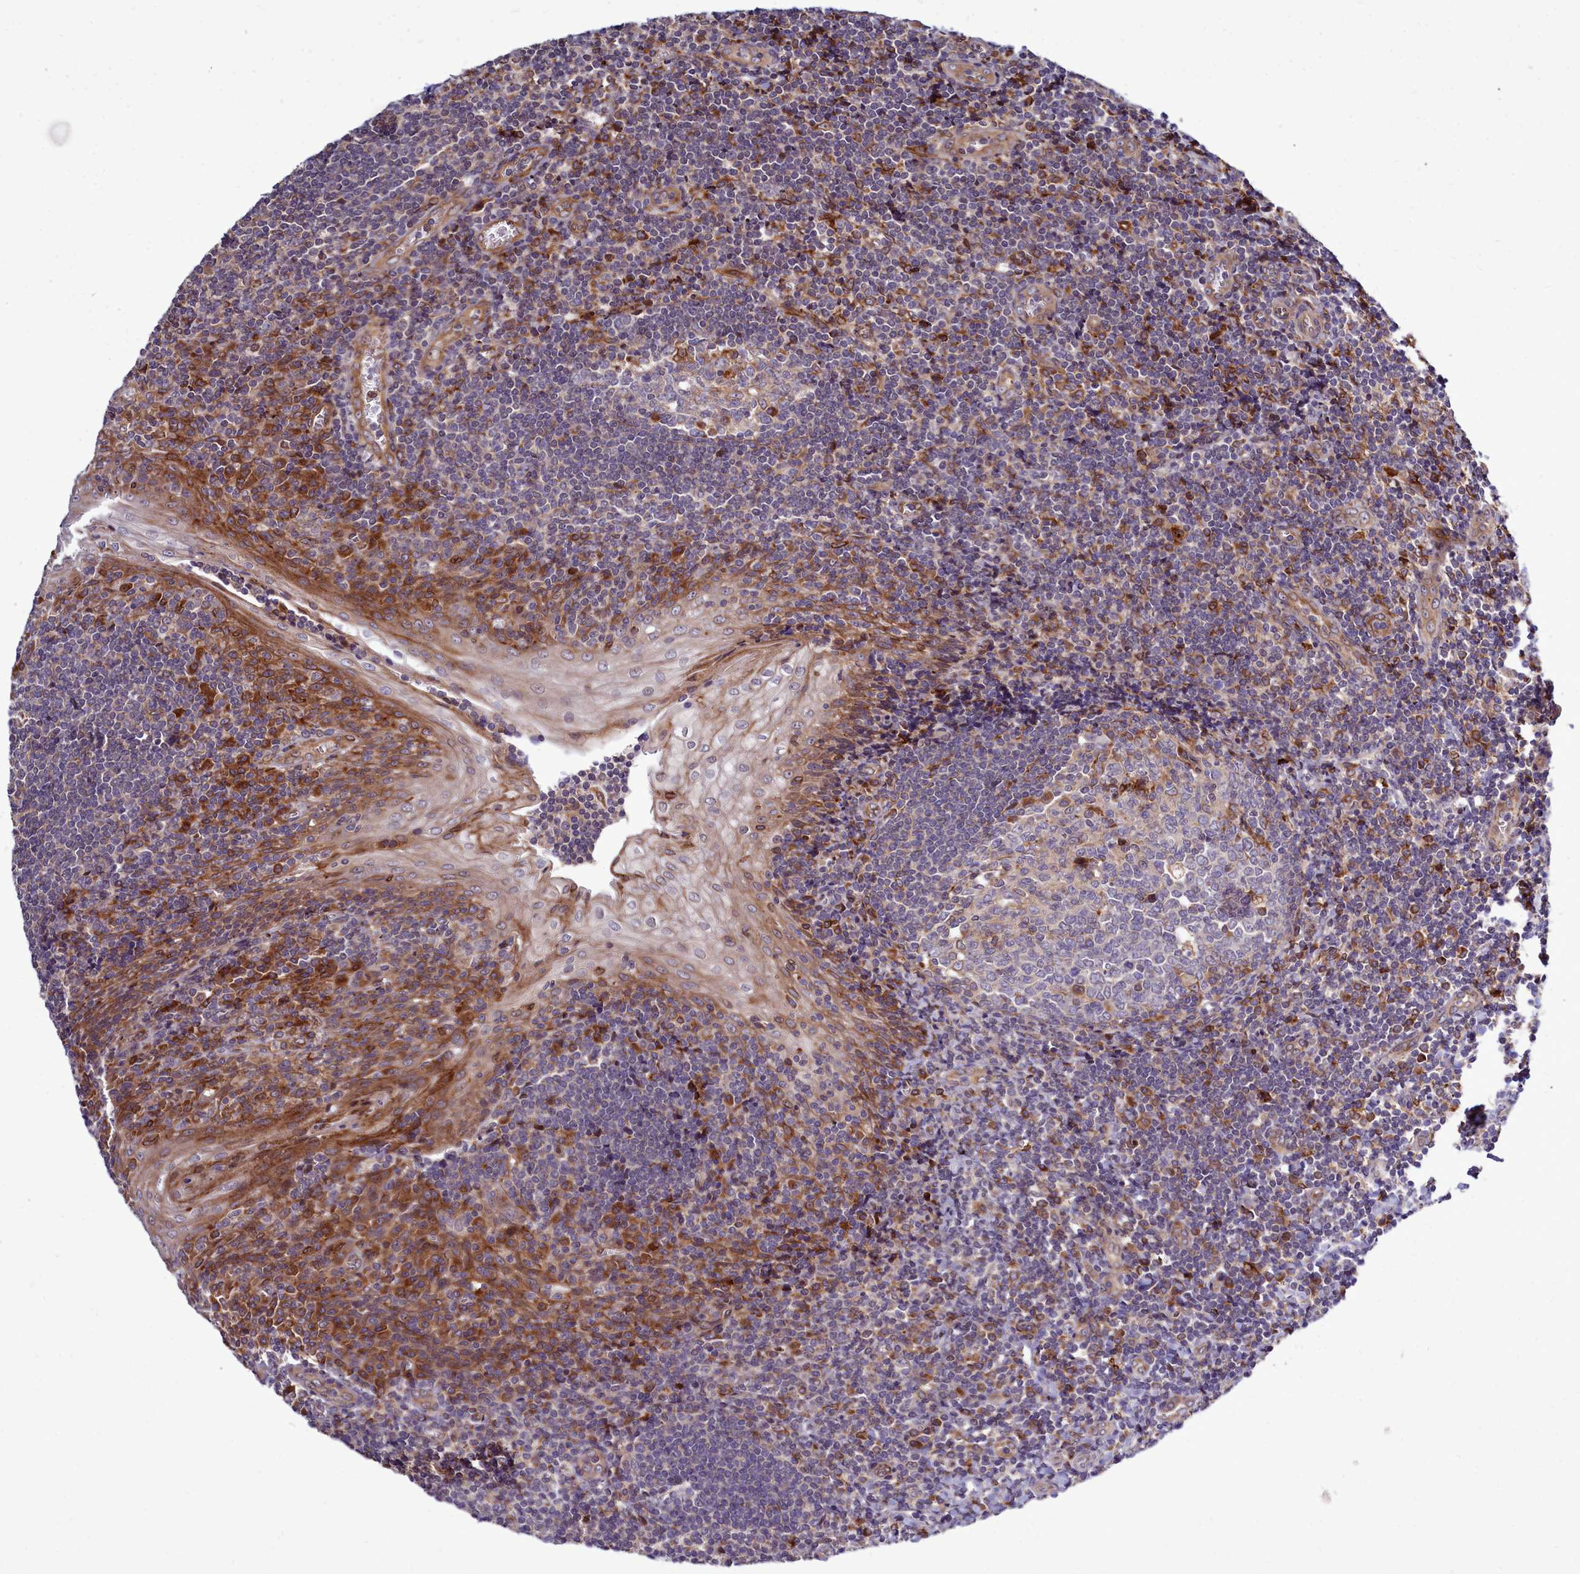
{"staining": {"intensity": "negative", "quantity": "none", "location": "none"}, "tissue": "tonsil", "cell_type": "Germinal center cells", "image_type": "normal", "snomed": [{"axis": "morphology", "description": "Normal tissue, NOS"}, {"axis": "topography", "description": "Tonsil"}], "caption": "DAB immunohistochemical staining of benign tonsil demonstrates no significant staining in germinal center cells.", "gene": "RAPGEF4", "patient": {"sex": "male", "age": 27}}